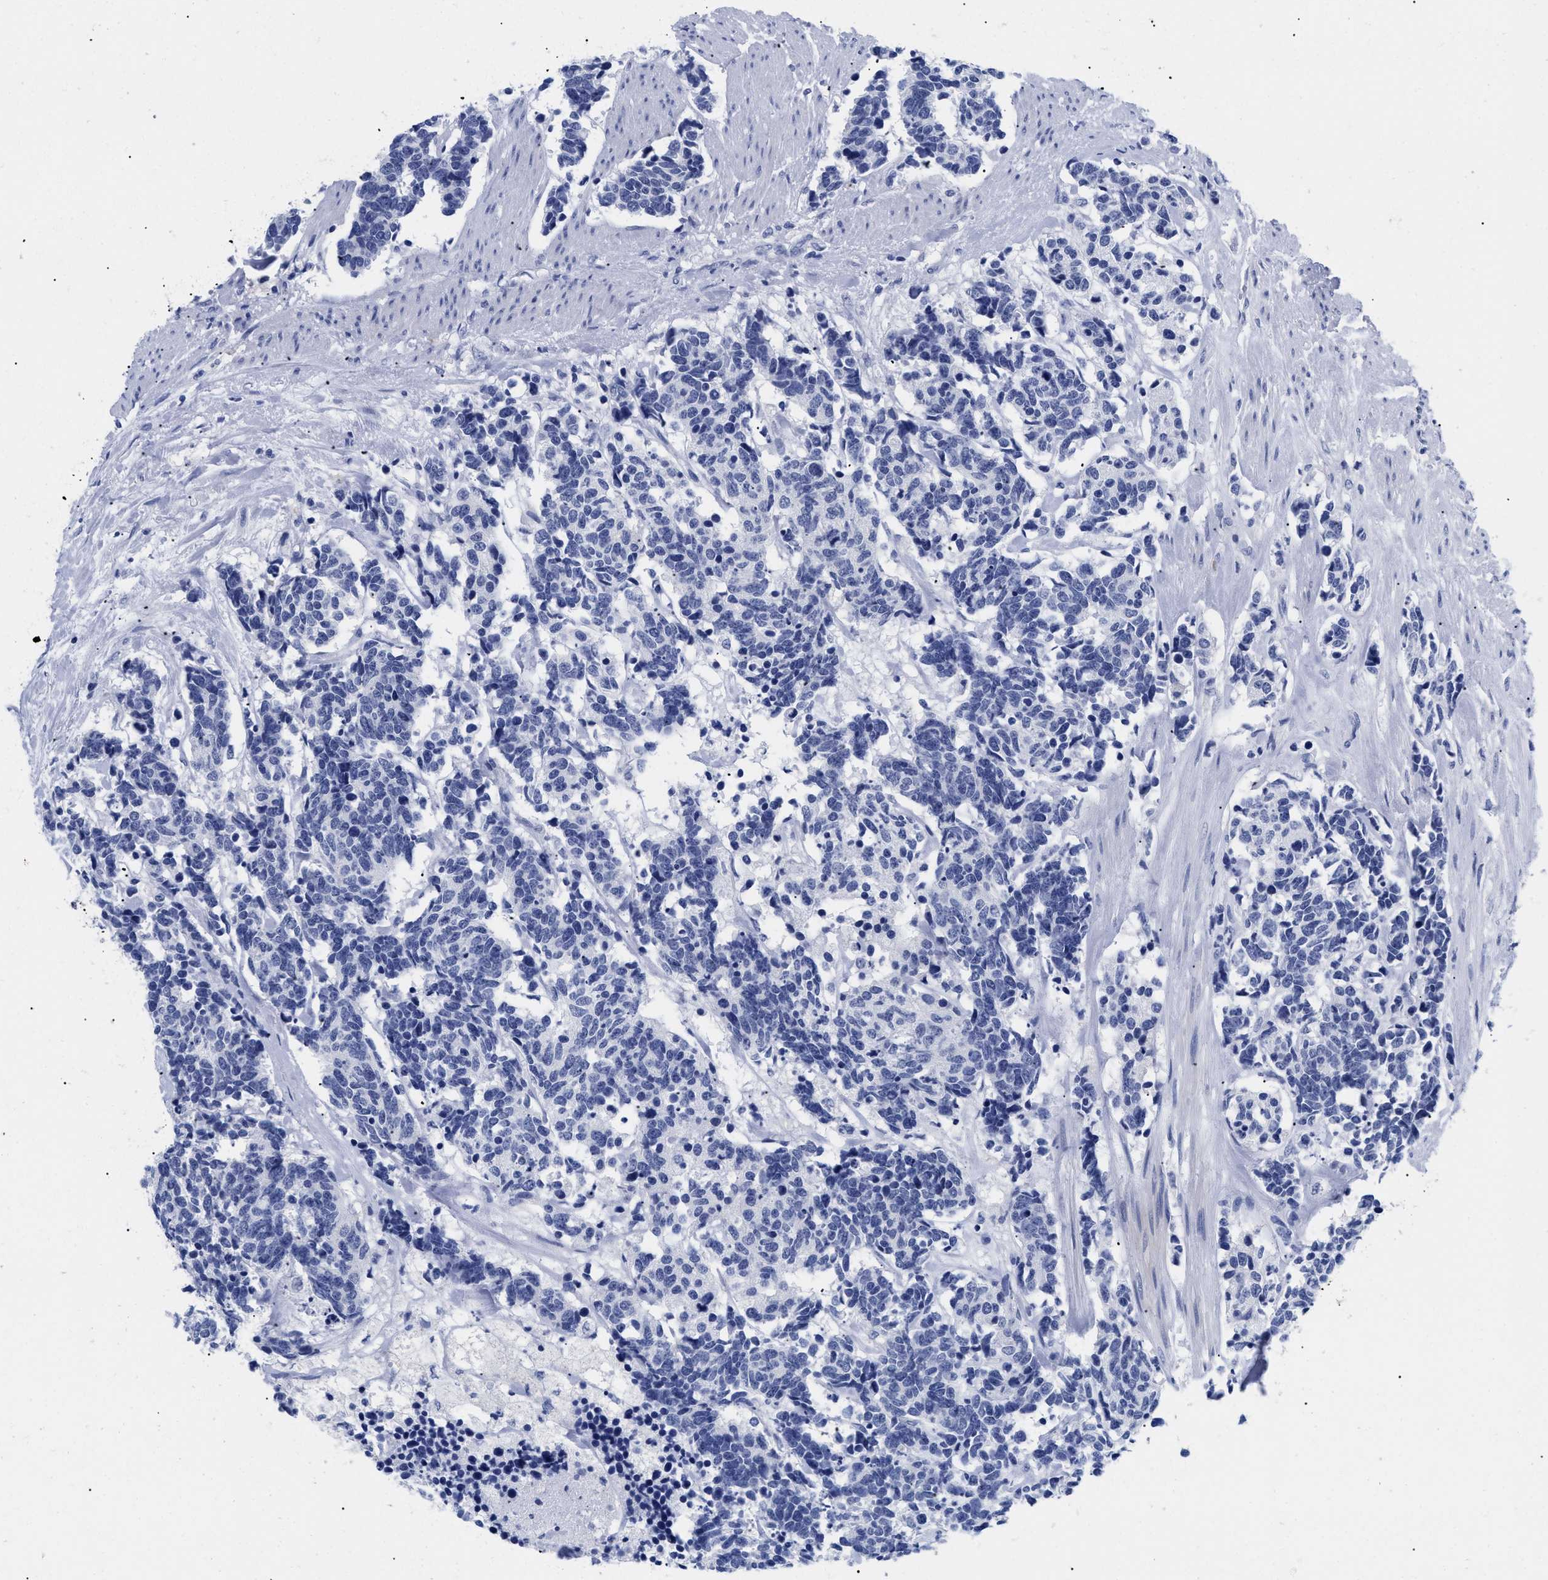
{"staining": {"intensity": "negative", "quantity": "none", "location": "none"}, "tissue": "carcinoid", "cell_type": "Tumor cells", "image_type": "cancer", "snomed": [{"axis": "morphology", "description": "Carcinoma, NOS"}, {"axis": "morphology", "description": "Carcinoid, malignant, NOS"}, {"axis": "topography", "description": "Urinary bladder"}], "caption": "This is a histopathology image of IHC staining of carcinoma, which shows no positivity in tumor cells. (DAB immunohistochemistry visualized using brightfield microscopy, high magnification).", "gene": "TREML1", "patient": {"sex": "male", "age": 57}}